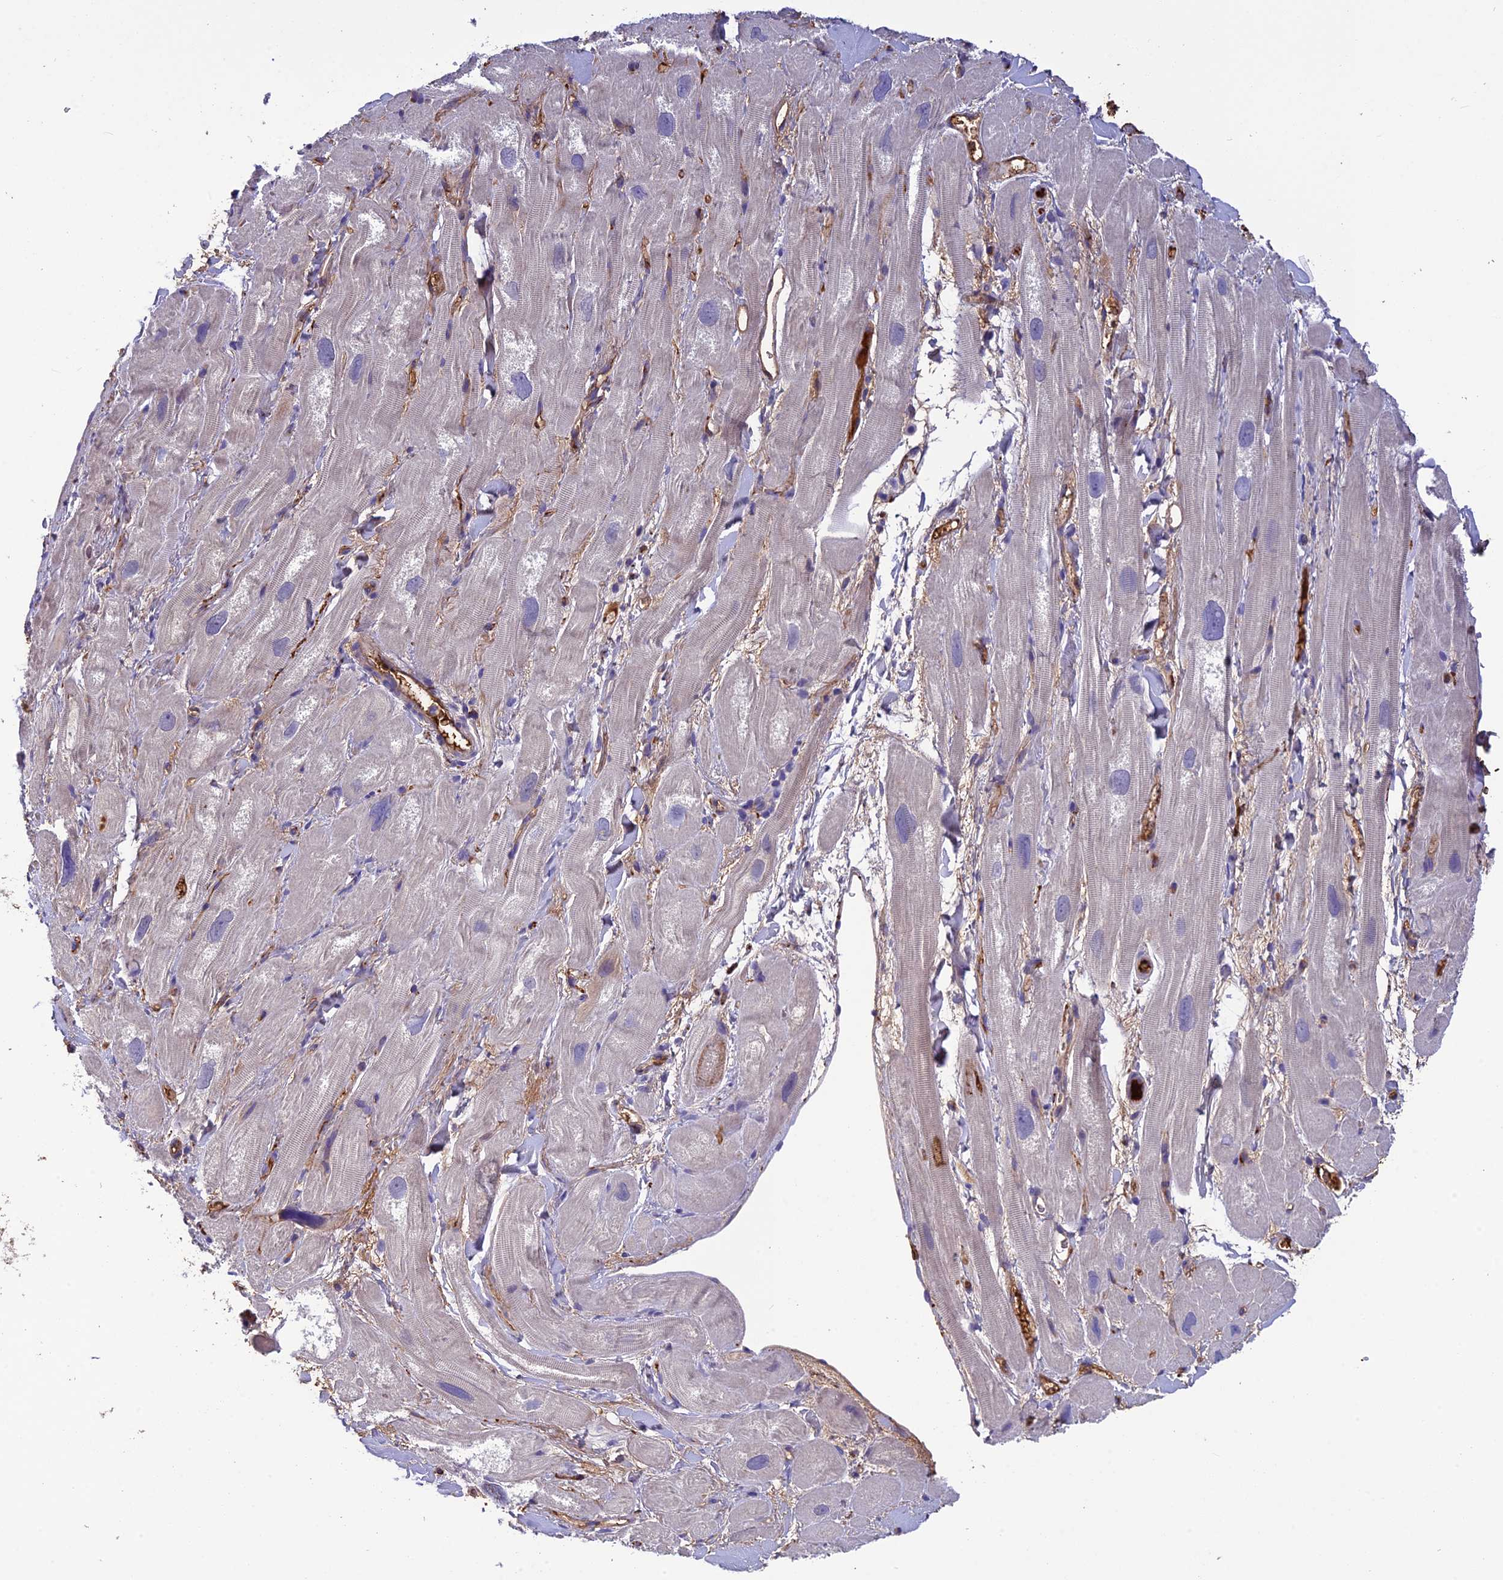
{"staining": {"intensity": "negative", "quantity": "none", "location": "none"}, "tissue": "heart muscle", "cell_type": "Cardiomyocytes", "image_type": "normal", "snomed": [{"axis": "morphology", "description": "Normal tissue, NOS"}, {"axis": "topography", "description": "Heart"}], "caption": "An immunohistochemistry image of benign heart muscle is shown. There is no staining in cardiomyocytes of heart muscle. (Immunohistochemistry (ihc), brightfield microscopy, high magnification).", "gene": "PZP", "patient": {"sex": "male", "age": 49}}